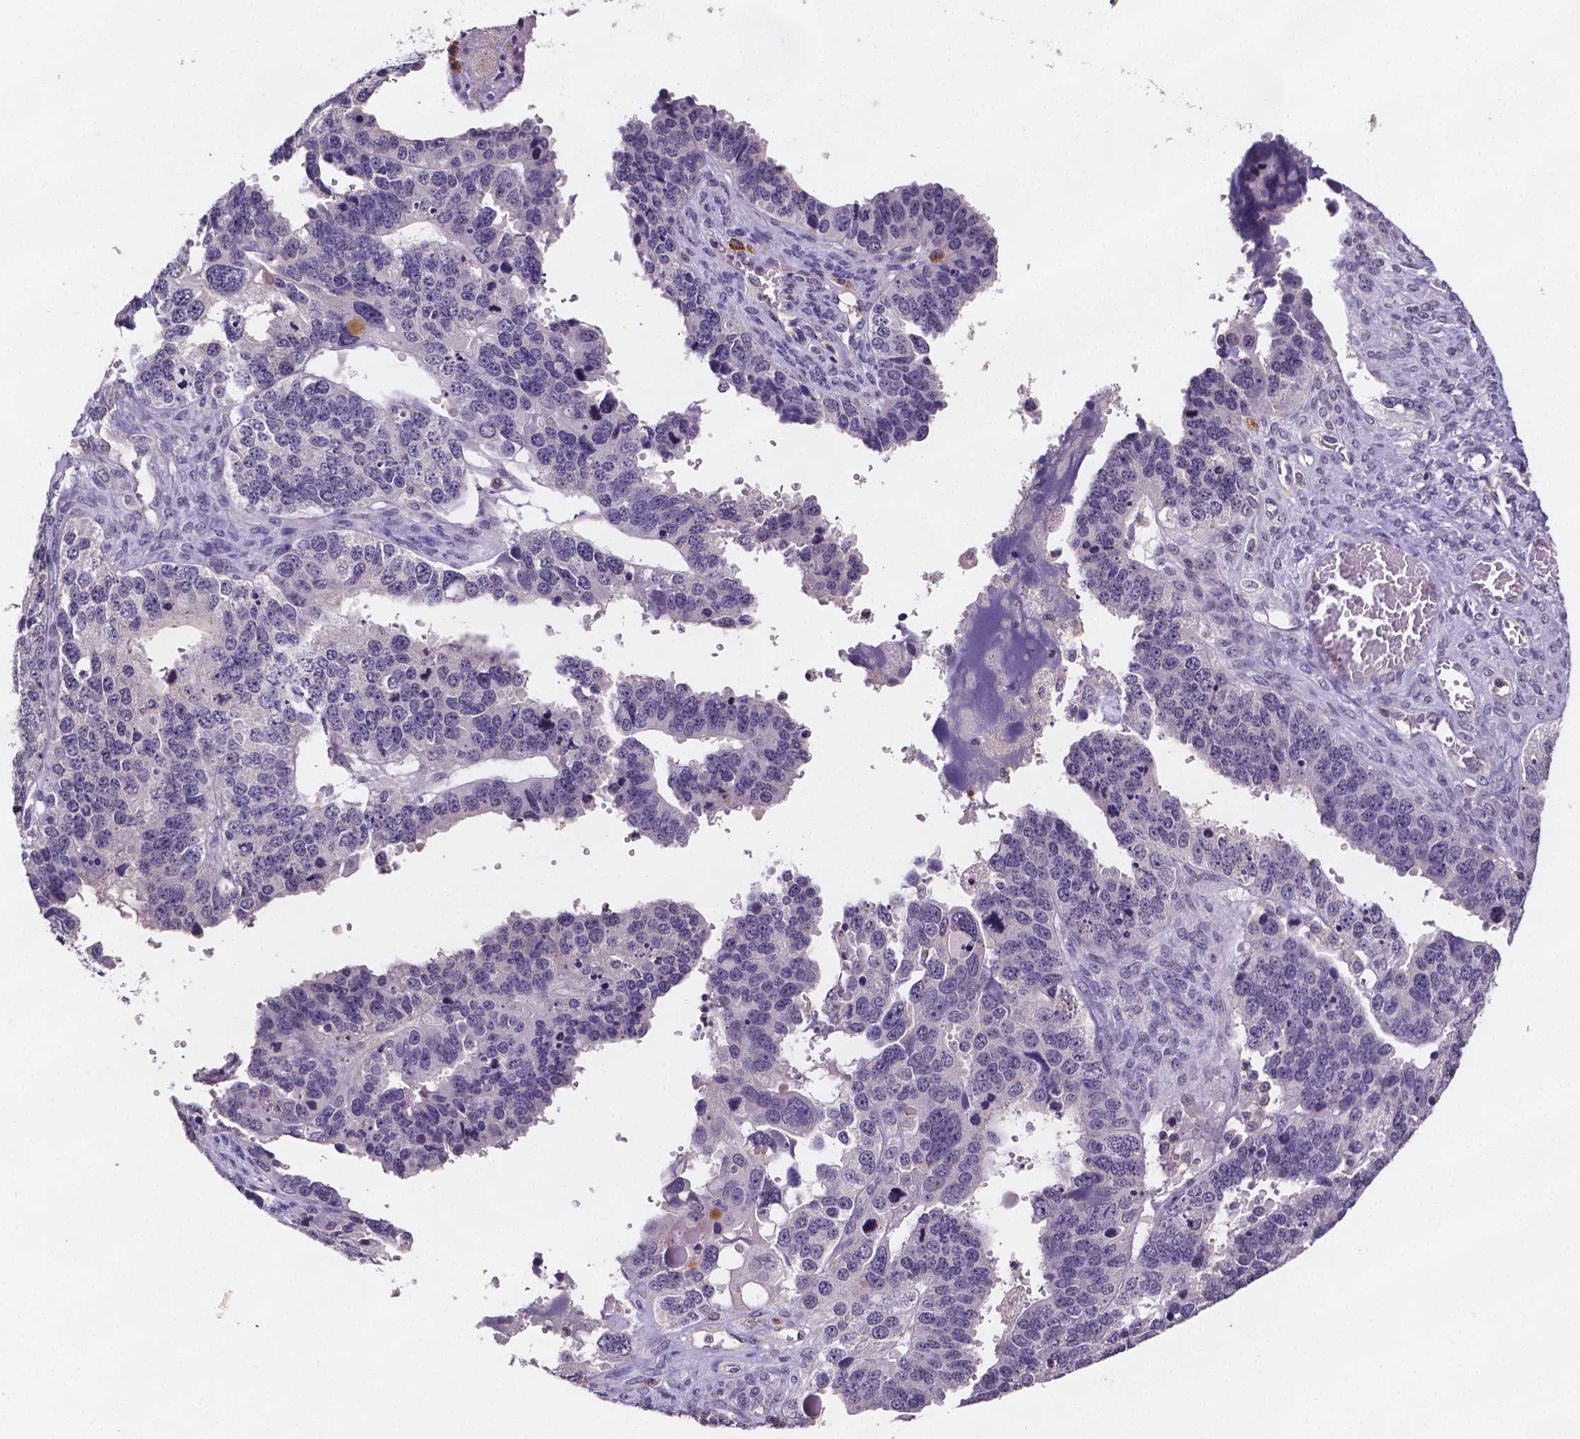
{"staining": {"intensity": "negative", "quantity": "none", "location": "none"}, "tissue": "ovarian cancer", "cell_type": "Tumor cells", "image_type": "cancer", "snomed": [{"axis": "morphology", "description": "Cystadenocarcinoma, serous, NOS"}, {"axis": "topography", "description": "Ovary"}], "caption": "An immunohistochemistry micrograph of ovarian cancer (serous cystadenocarcinoma) is shown. There is no staining in tumor cells of ovarian cancer (serous cystadenocarcinoma).", "gene": "NRGN", "patient": {"sex": "female", "age": 76}}